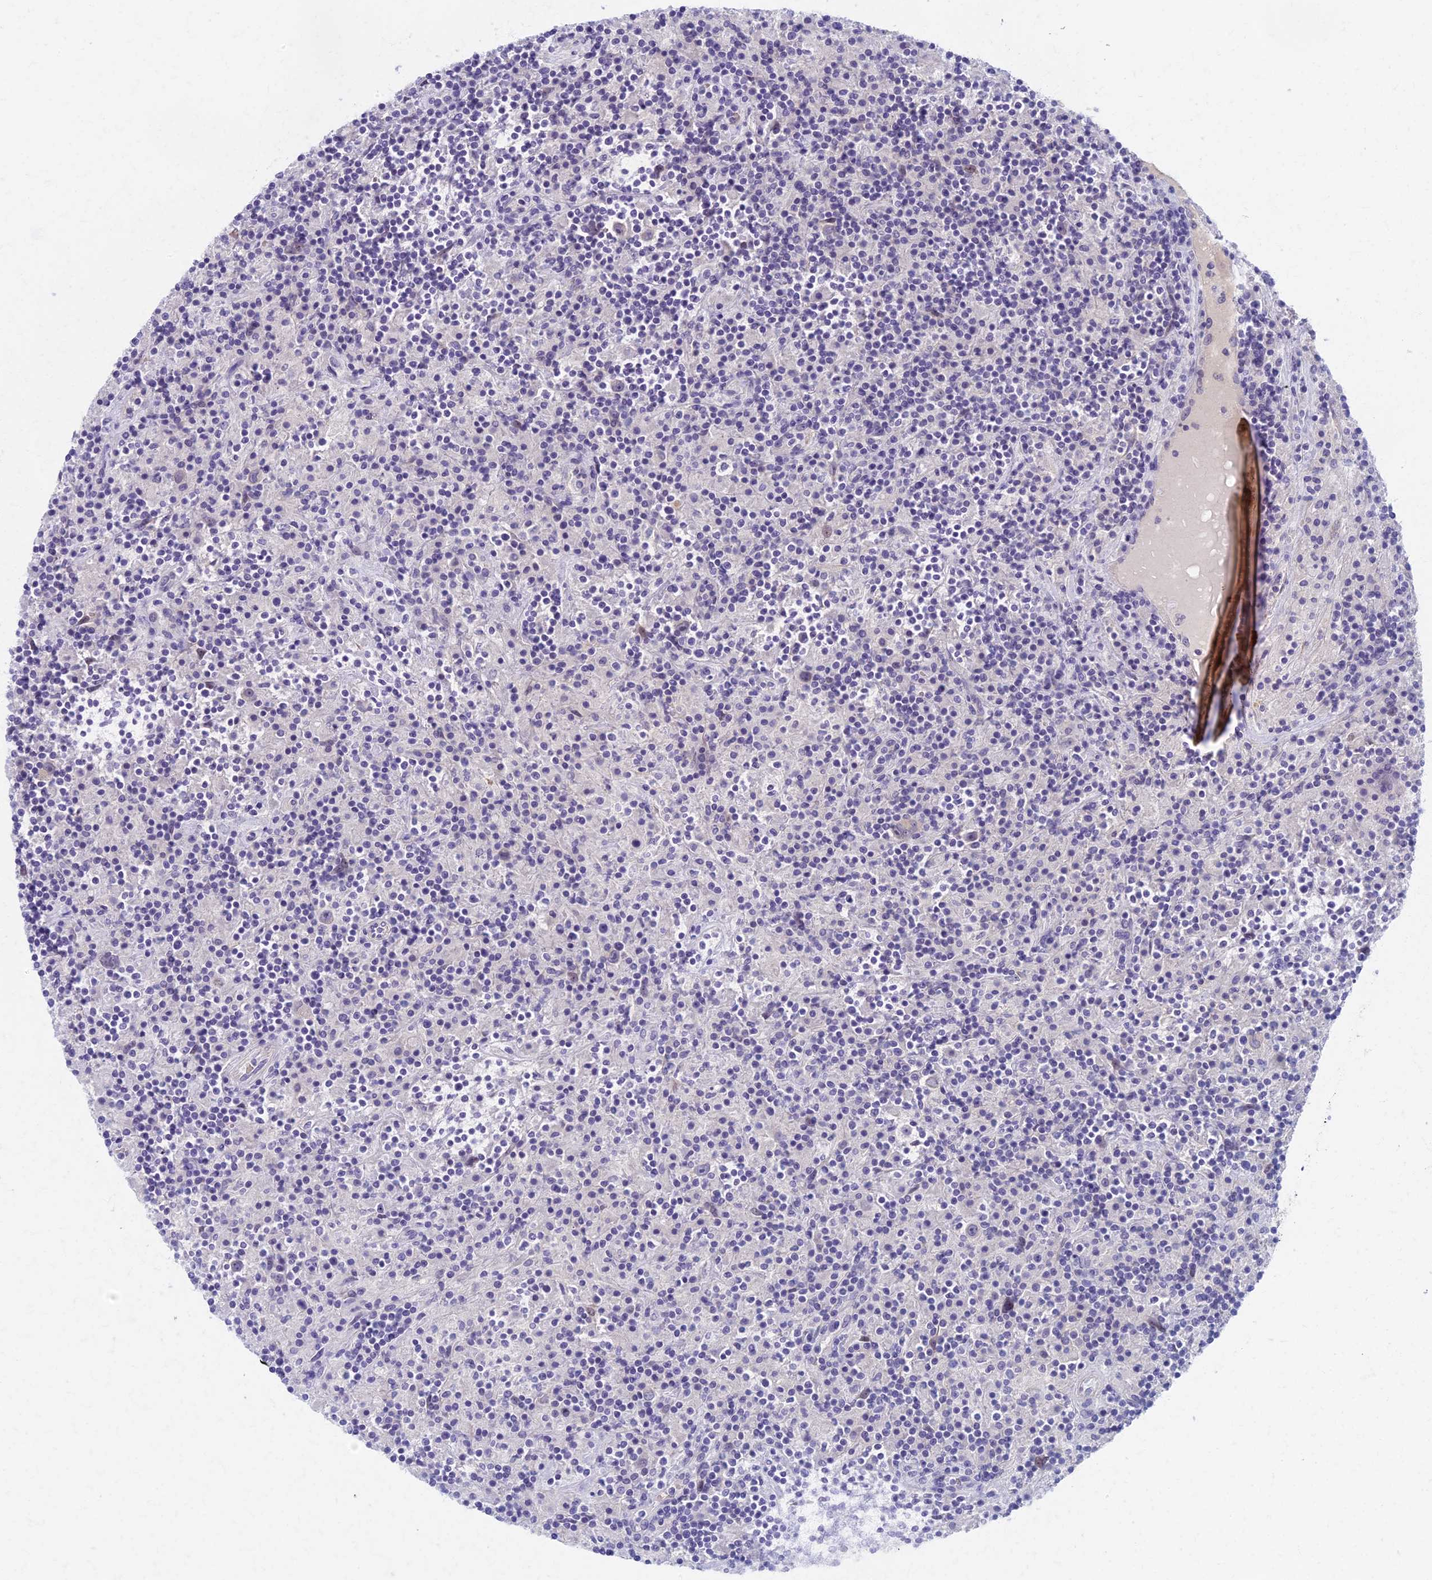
{"staining": {"intensity": "negative", "quantity": "none", "location": "none"}, "tissue": "lymphoma", "cell_type": "Tumor cells", "image_type": "cancer", "snomed": [{"axis": "morphology", "description": "Hodgkin's disease, NOS"}, {"axis": "topography", "description": "Lymph node"}], "caption": "IHC micrograph of neoplastic tissue: lymphoma stained with DAB reveals no significant protein staining in tumor cells.", "gene": "AP4E1", "patient": {"sex": "male", "age": 70}}